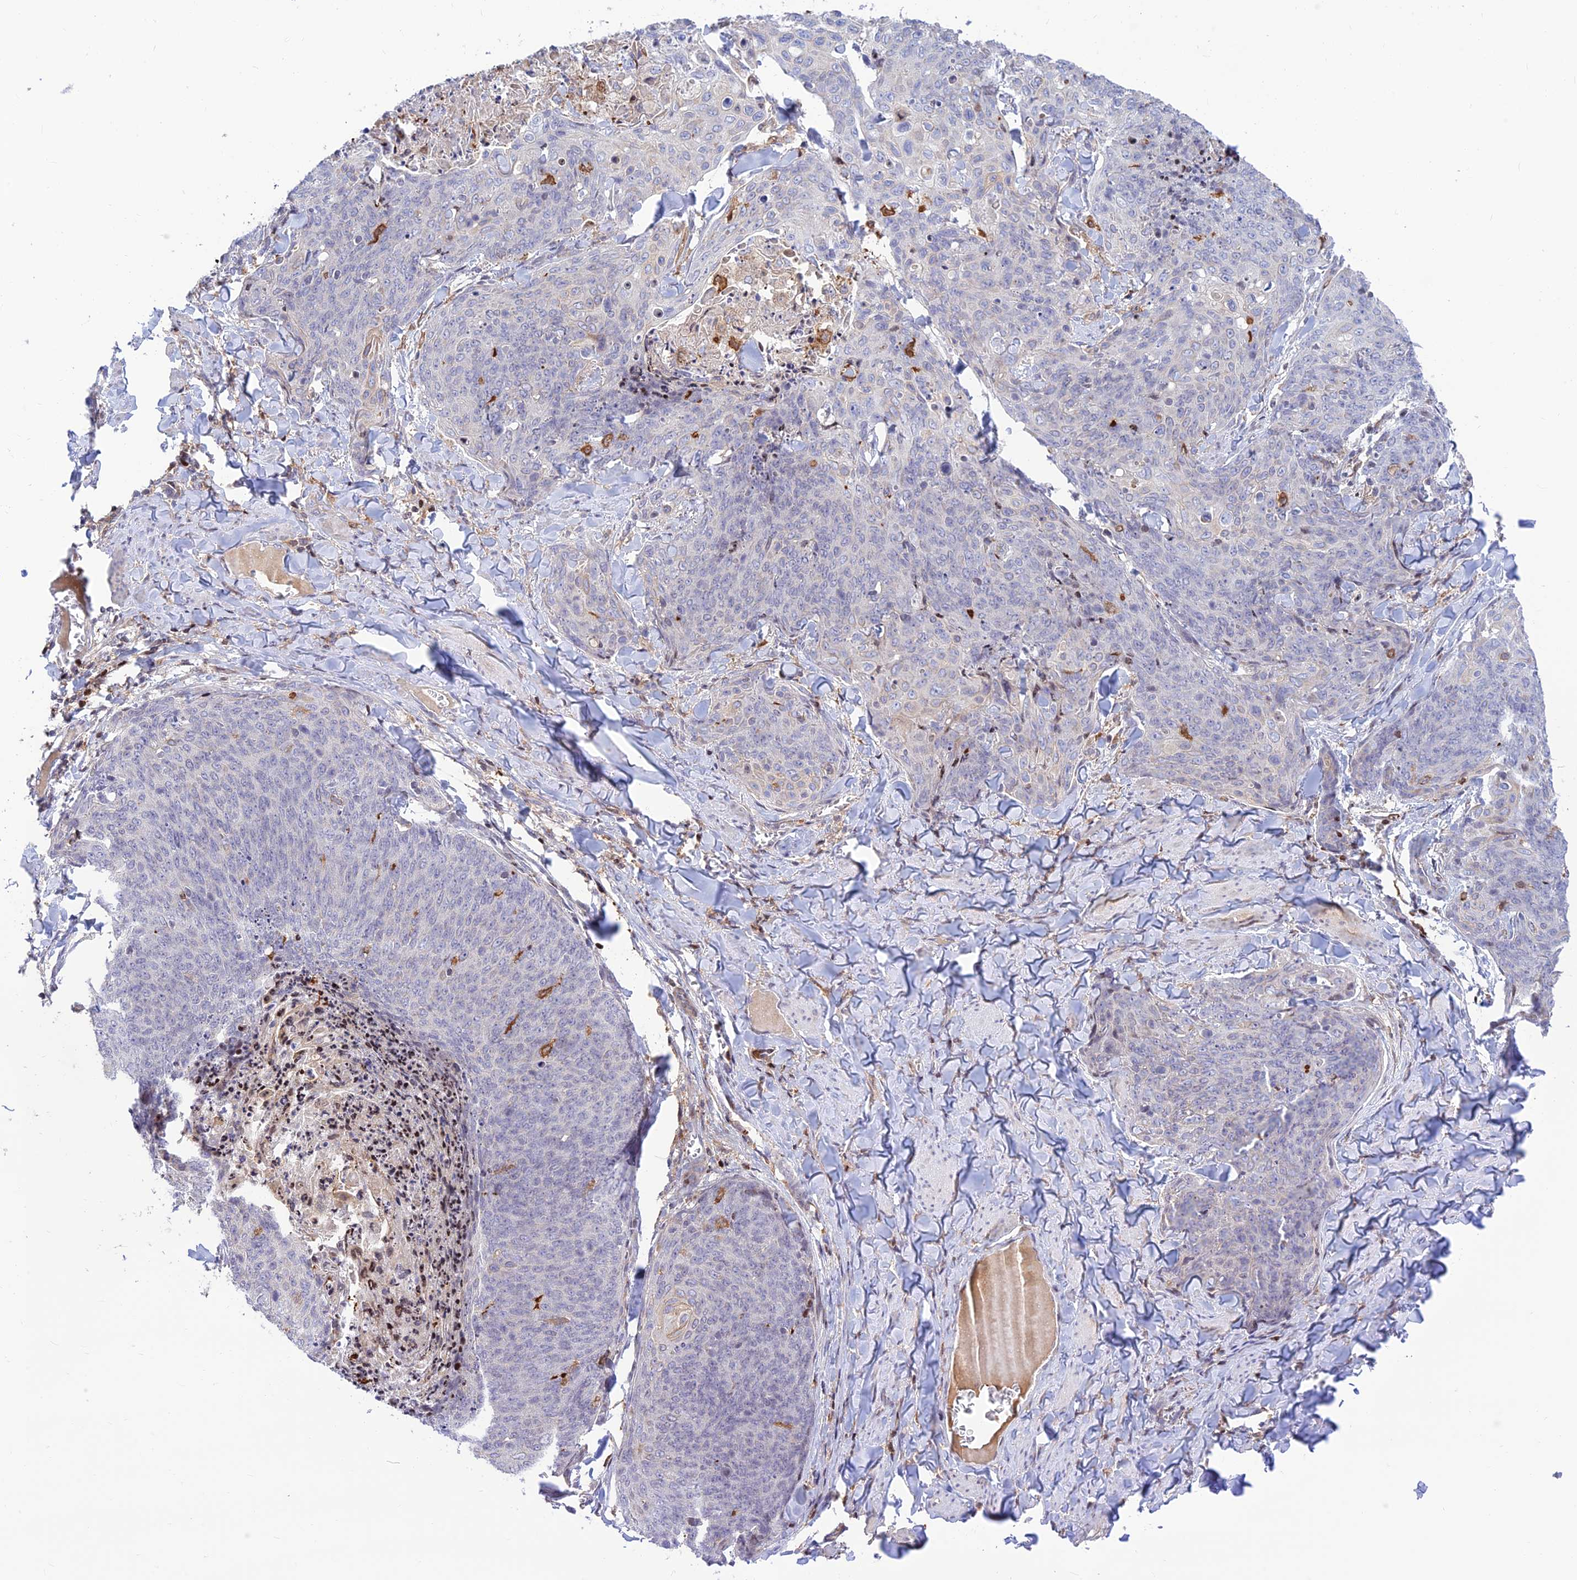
{"staining": {"intensity": "negative", "quantity": "none", "location": "none"}, "tissue": "skin cancer", "cell_type": "Tumor cells", "image_type": "cancer", "snomed": [{"axis": "morphology", "description": "Squamous cell carcinoma, NOS"}, {"axis": "topography", "description": "Skin"}, {"axis": "topography", "description": "Vulva"}], "caption": "Tumor cells show no significant expression in skin cancer (squamous cell carcinoma).", "gene": "FAM186B", "patient": {"sex": "female", "age": 85}}